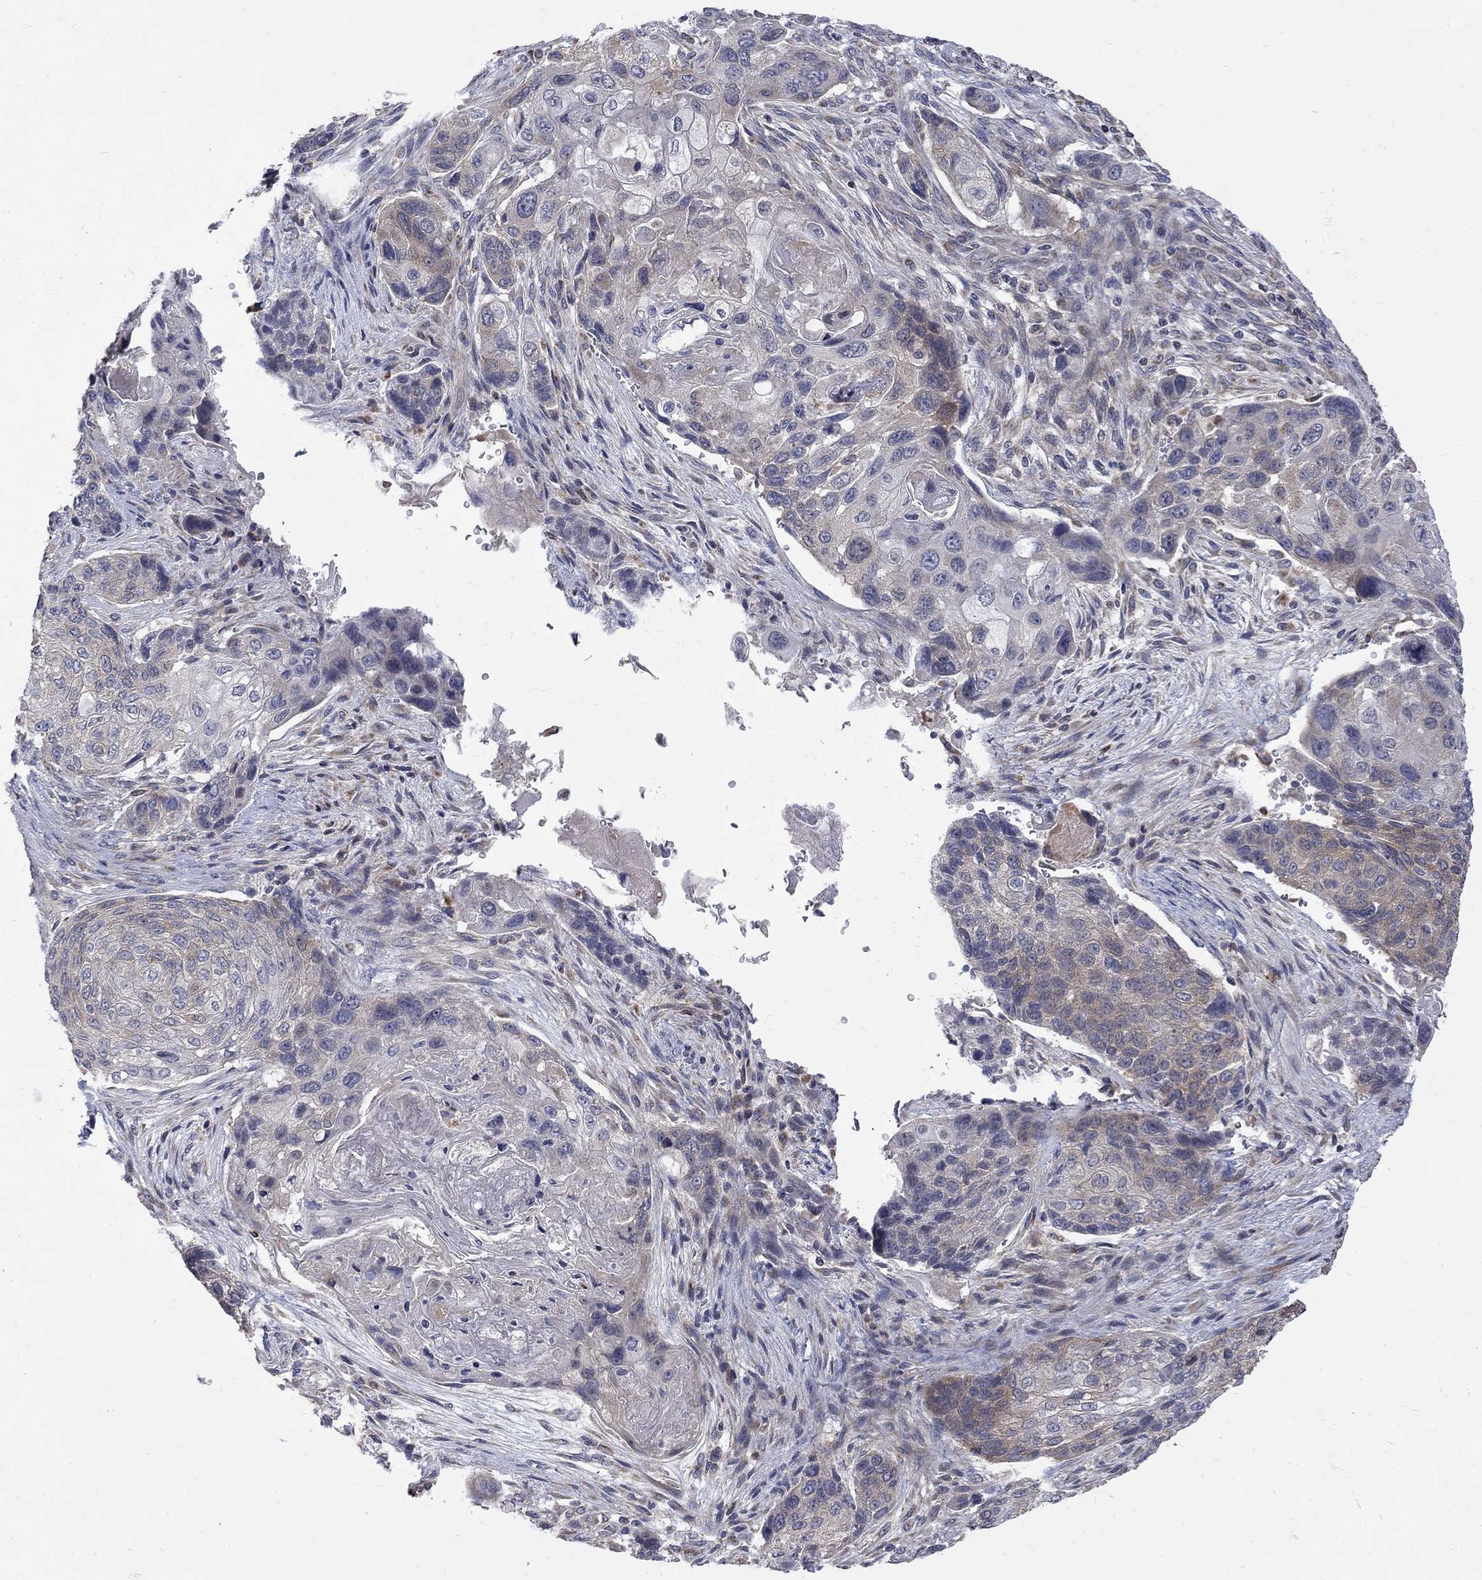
{"staining": {"intensity": "weak", "quantity": "<25%", "location": "cytoplasmic/membranous"}, "tissue": "lung cancer", "cell_type": "Tumor cells", "image_type": "cancer", "snomed": [{"axis": "morphology", "description": "Normal tissue, NOS"}, {"axis": "morphology", "description": "Squamous cell carcinoma, NOS"}, {"axis": "topography", "description": "Bronchus"}, {"axis": "topography", "description": "Lung"}], "caption": "Immunohistochemical staining of lung squamous cell carcinoma reveals no significant positivity in tumor cells.", "gene": "SH2B1", "patient": {"sex": "male", "age": 69}}